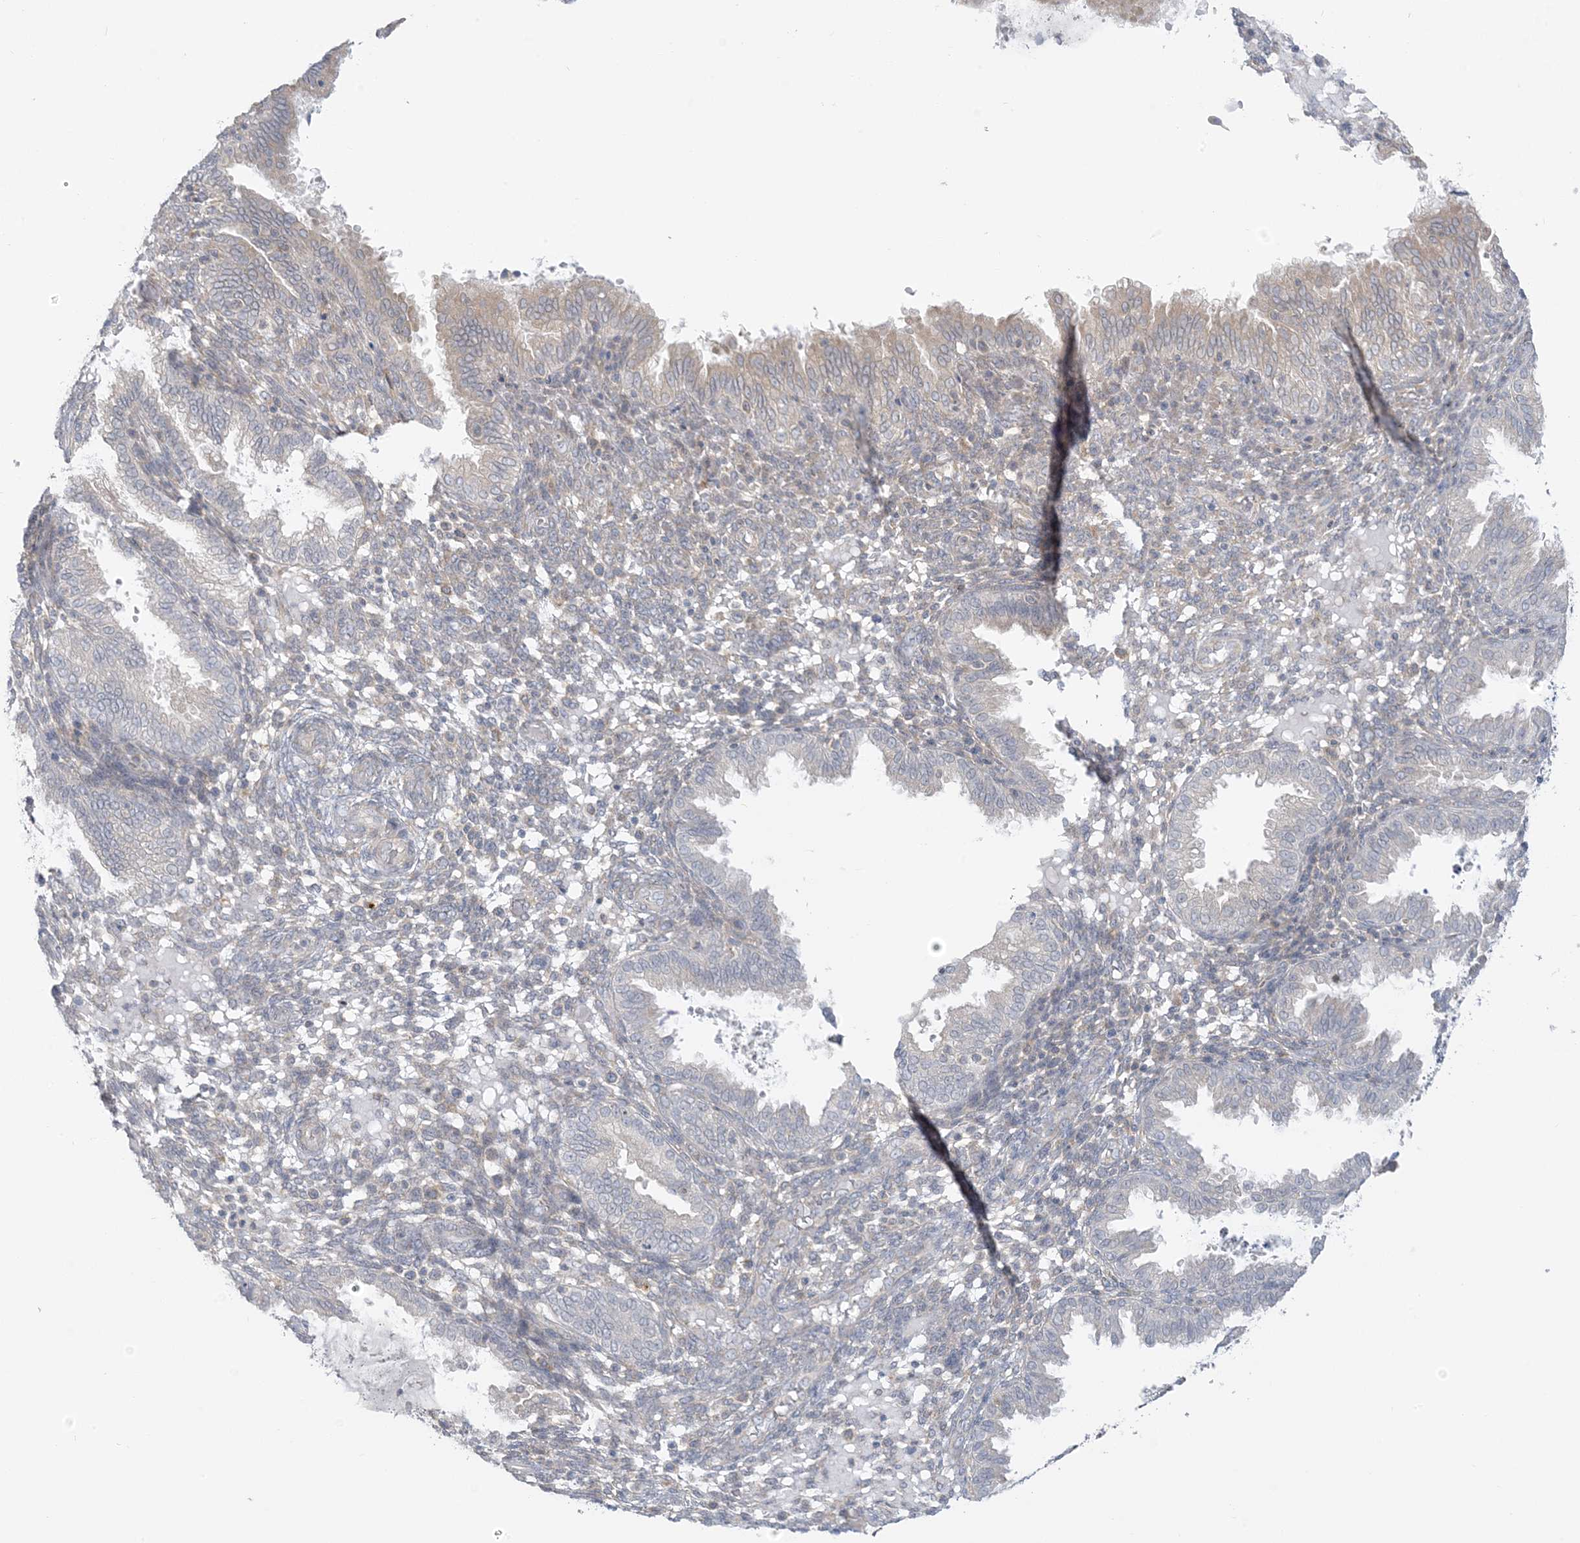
{"staining": {"intensity": "negative", "quantity": "none", "location": "none"}, "tissue": "endometrium", "cell_type": "Cells in endometrial stroma", "image_type": "normal", "snomed": [{"axis": "morphology", "description": "Normal tissue, NOS"}, {"axis": "topography", "description": "Endometrium"}], "caption": "A micrograph of endometrium stained for a protein exhibits no brown staining in cells in endometrial stroma. (Stains: DAB immunohistochemistry (IHC) with hematoxylin counter stain, Microscopy: brightfield microscopy at high magnification).", "gene": "EEFSEC", "patient": {"sex": "female", "age": 33}}